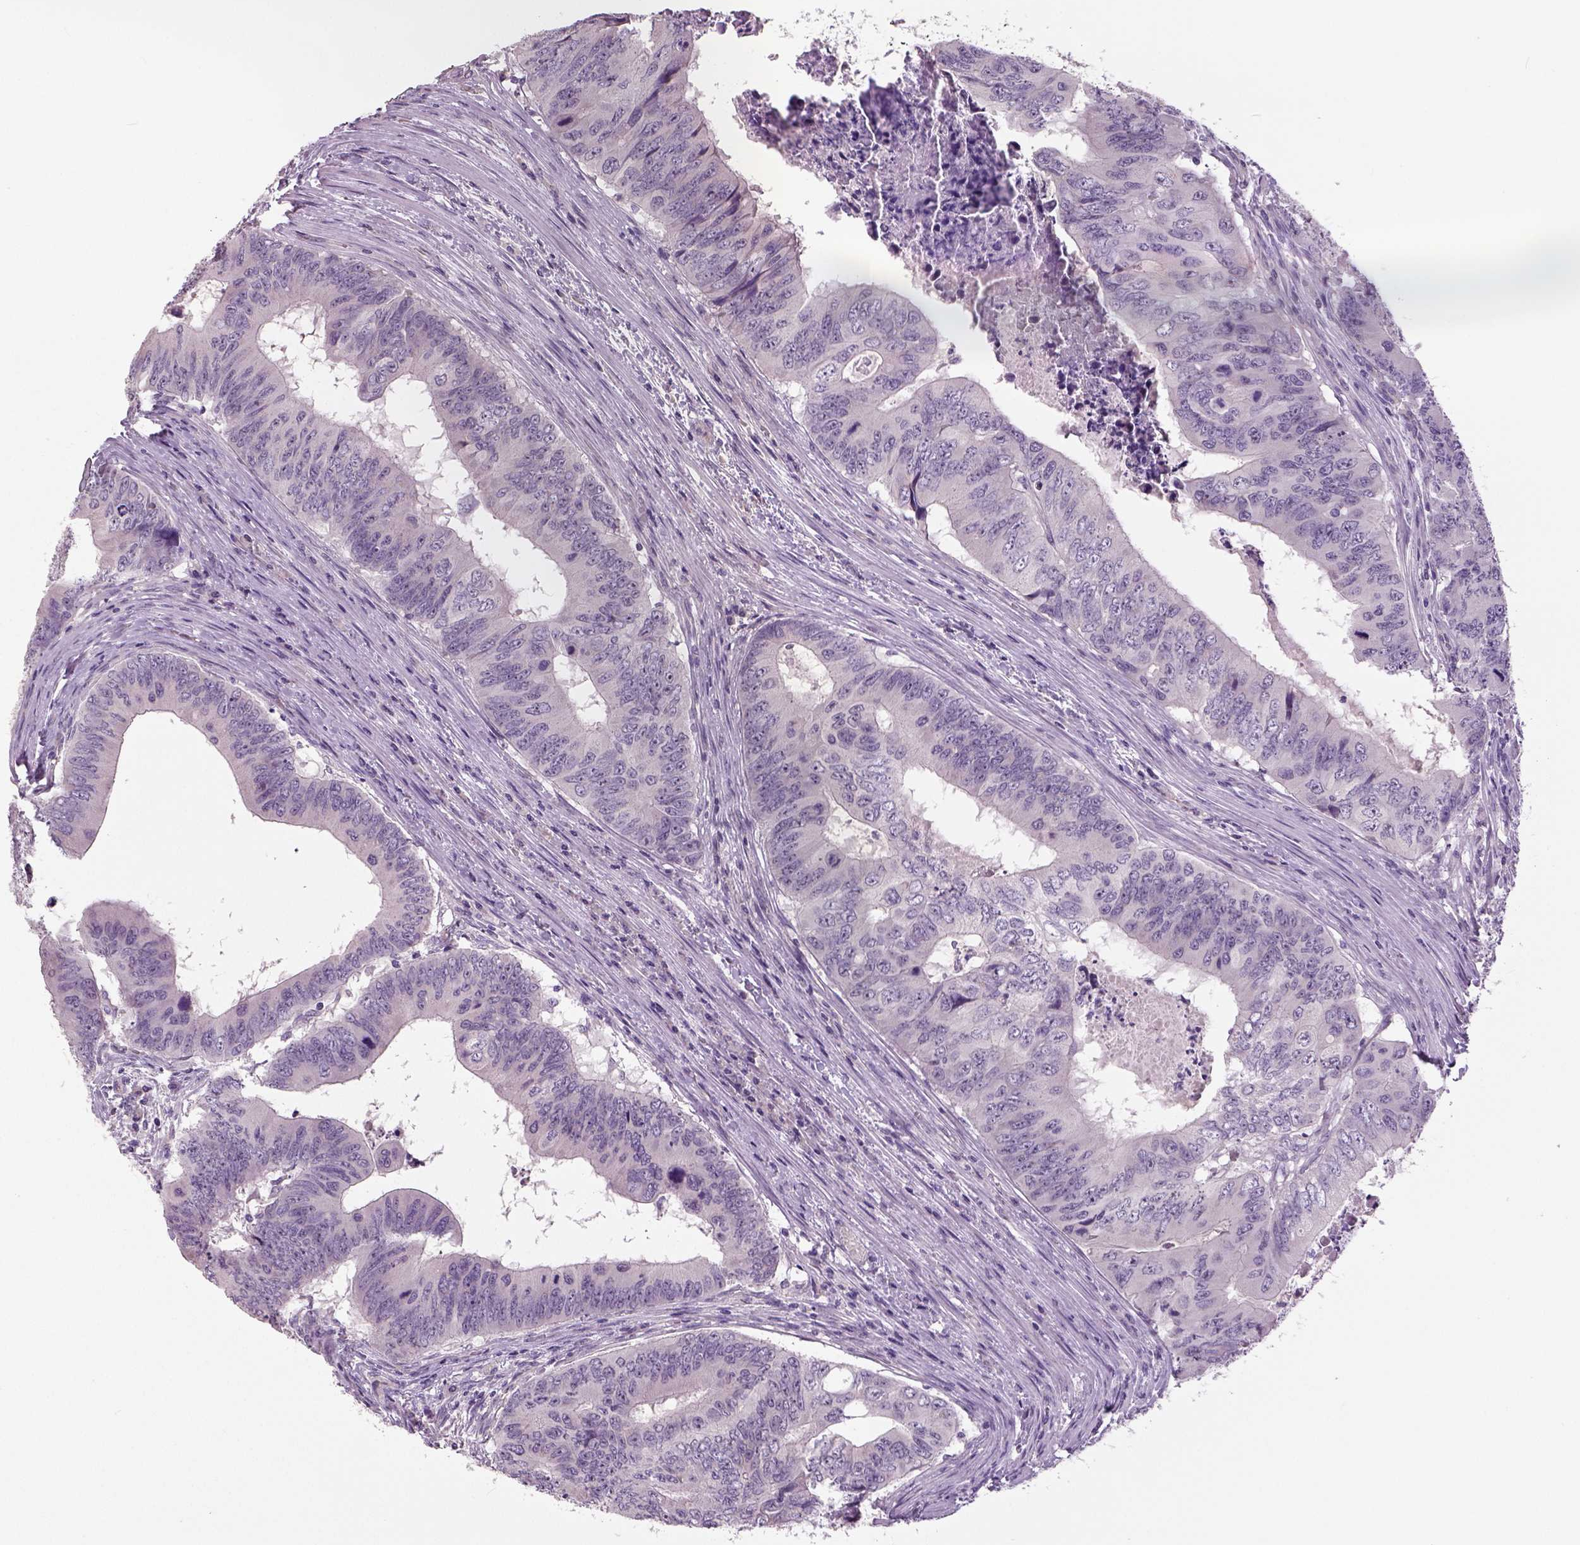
{"staining": {"intensity": "negative", "quantity": "none", "location": "none"}, "tissue": "colorectal cancer", "cell_type": "Tumor cells", "image_type": "cancer", "snomed": [{"axis": "morphology", "description": "Adenocarcinoma, NOS"}, {"axis": "topography", "description": "Colon"}], "caption": "Tumor cells are negative for brown protein staining in adenocarcinoma (colorectal).", "gene": "NECAB1", "patient": {"sex": "male", "age": 53}}